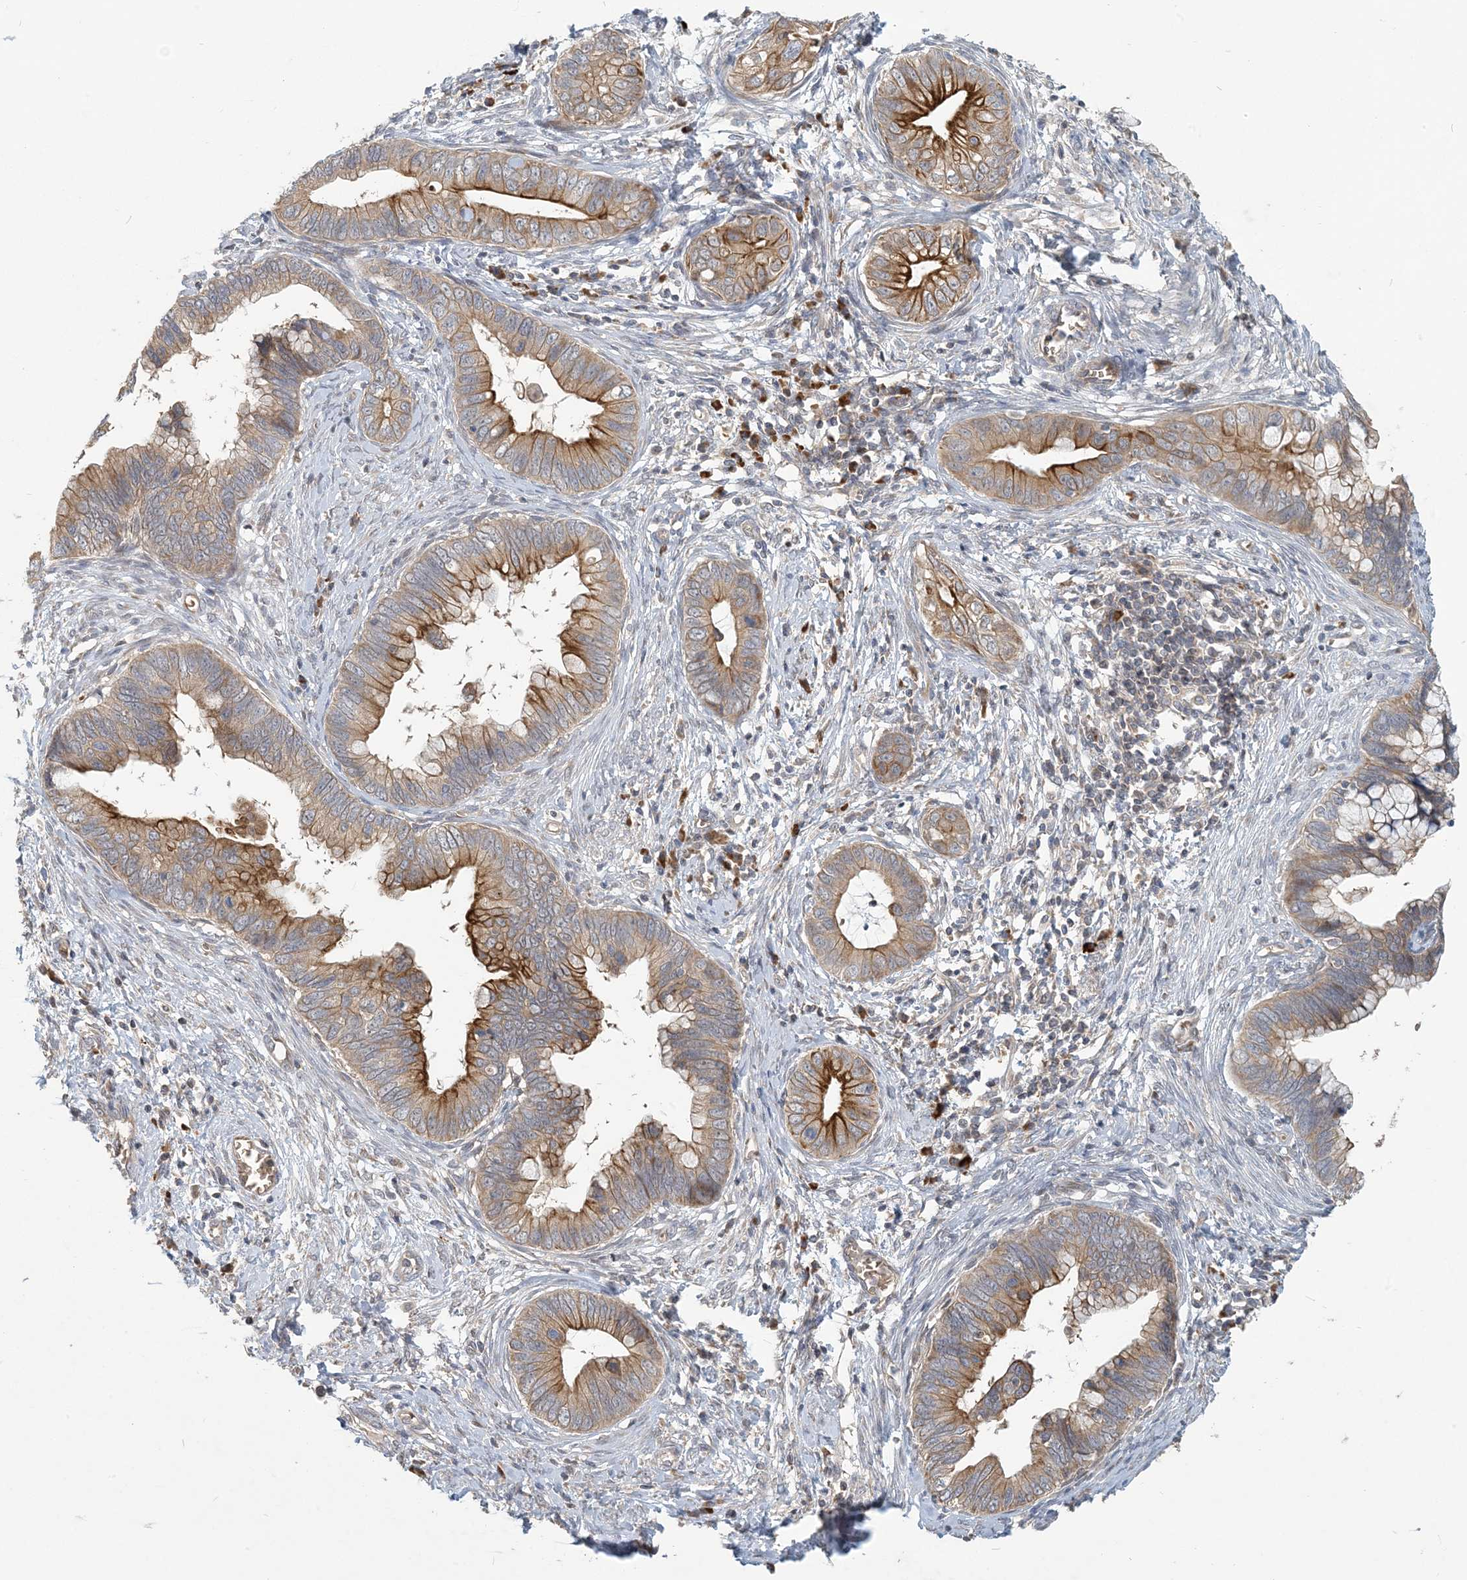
{"staining": {"intensity": "strong", "quantity": "25%-75%", "location": "cytoplasmic/membranous"}, "tissue": "cervical cancer", "cell_type": "Tumor cells", "image_type": "cancer", "snomed": [{"axis": "morphology", "description": "Adenocarcinoma, NOS"}, {"axis": "topography", "description": "Cervix"}], "caption": "Adenocarcinoma (cervical) stained for a protein displays strong cytoplasmic/membranous positivity in tumor cells. (DAB (3,3'-diaminobenzidine) IHC, brown staining for protein, blue staining for nuclei).", "gene": "PUSL1", "patient": {"sex": "female", "age": 44}}